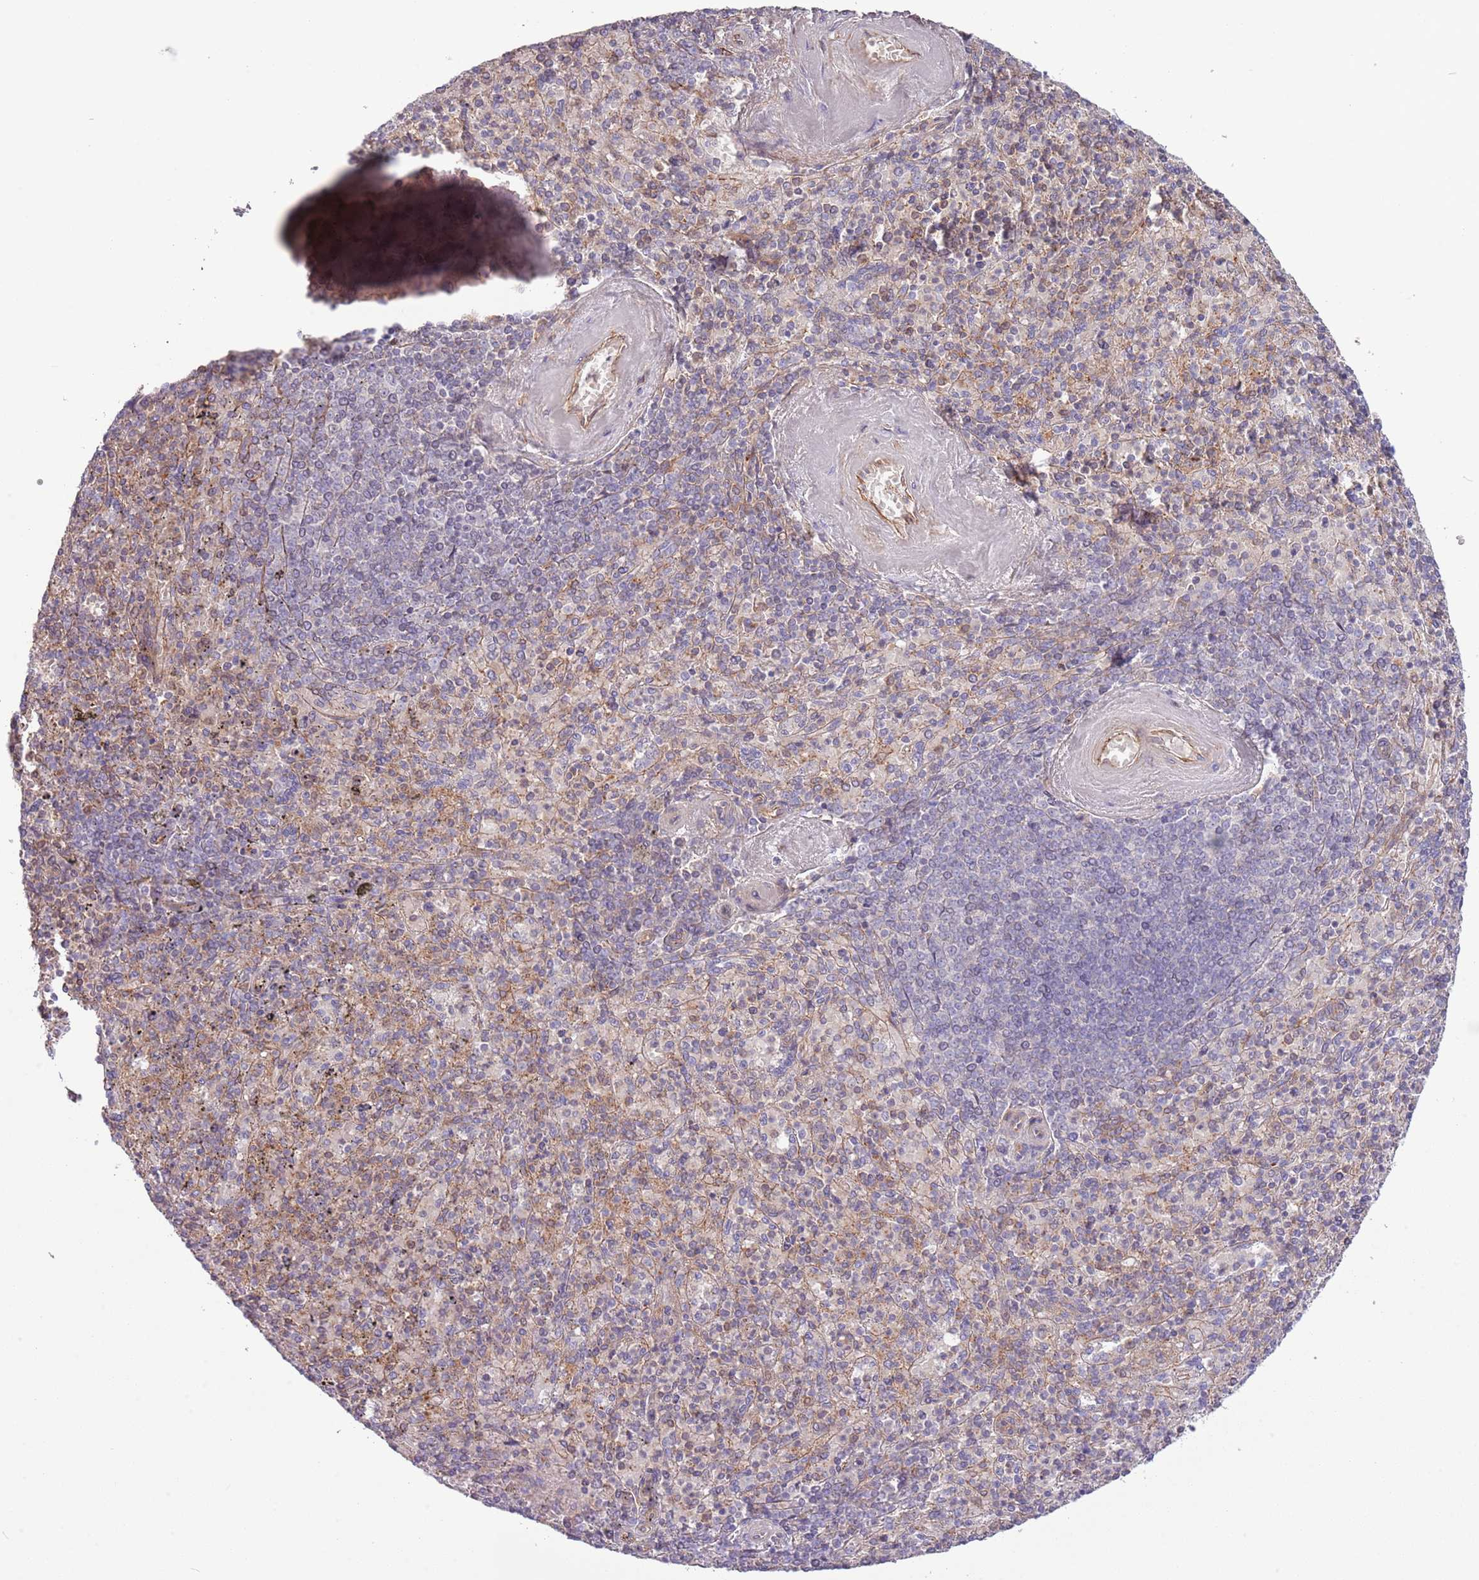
{"staining": {"intensity": "negative", "quantity": "none", "location": "none"}, "tissue": "spleen", "cell_type": "Cells in red pulp", "image_type": "normal", "snomed": [{"axis": "morphology", "description": "Normal tissue, NOS"}, {"axis": "topography", "description": "Spleen"}], "caption": "Protein analysis of normal spleen displays no significant expression in cells in red pulp. (Immunohistochemistry, brightfield microscopy, high magnification).", "gene": "LPIN2", "patient": {"sex": "male", "age": 82}}